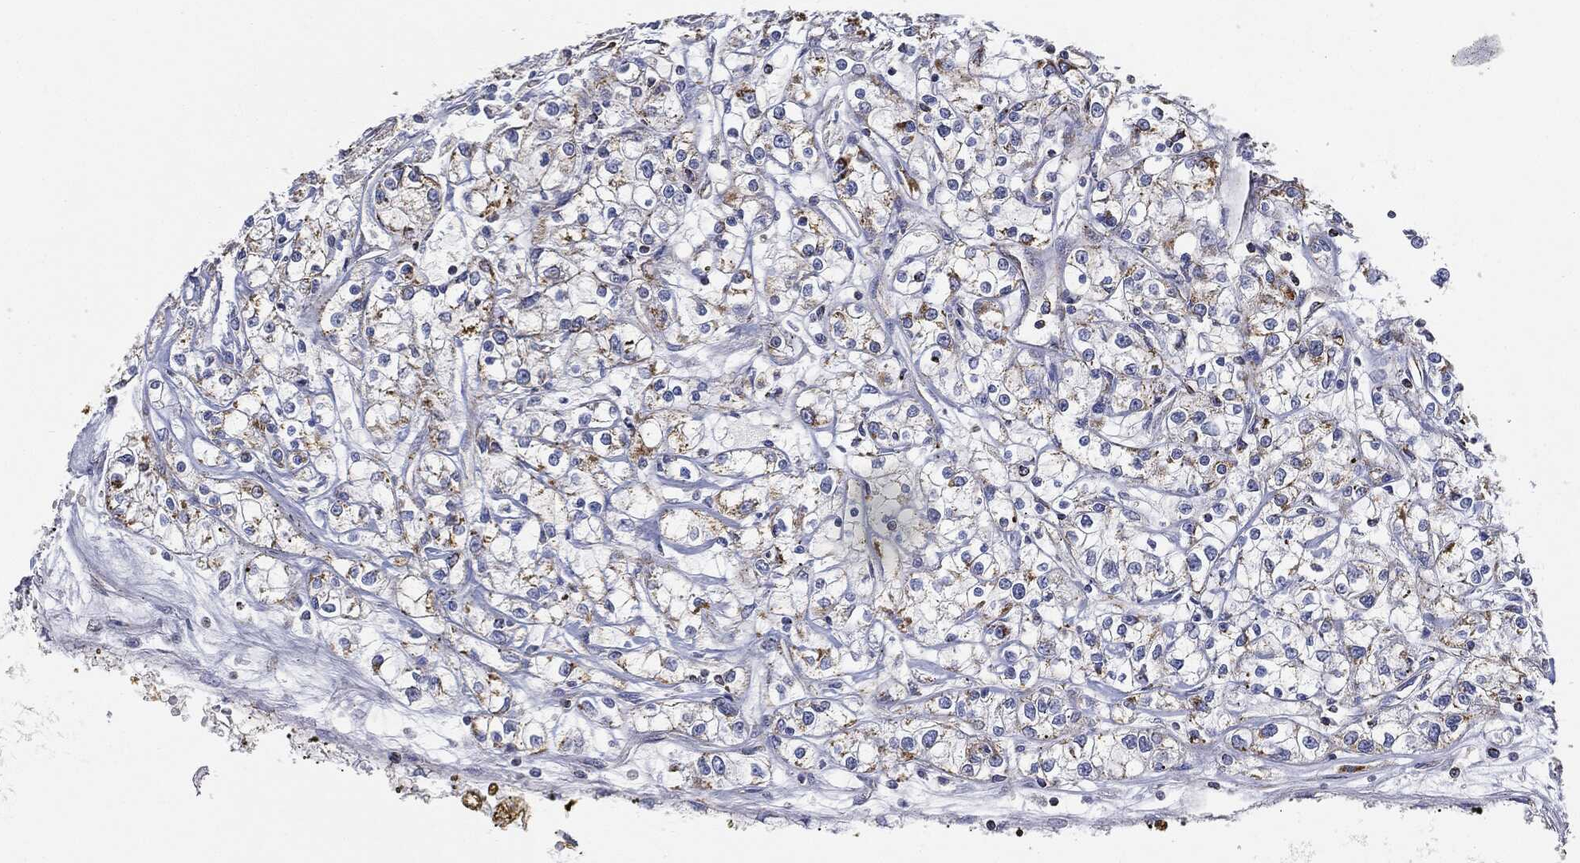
{"staining": {"intensity": "moderate", "quantity": "25%-75%", "location": "cytoplasmic/membranous"}, "tissue": "renal cancer", "cell_type": "Tumor cells", "image_type": "cancer", "snomed": [{"axis": "morphology", "description": "Adenocarcinoma, NOS"}, {"axis": "topography", "description": "Kidney"}], "caption": "Approximately 25%-75% of tumor cells in human adenocarcinoma (renal) demonstrate moderate cytoplasmic/membranous protein staining as visualized by brown immunohistochemical staining.", "gene": "CAPN15", "patient": {"sex": "female", "age": 59}}